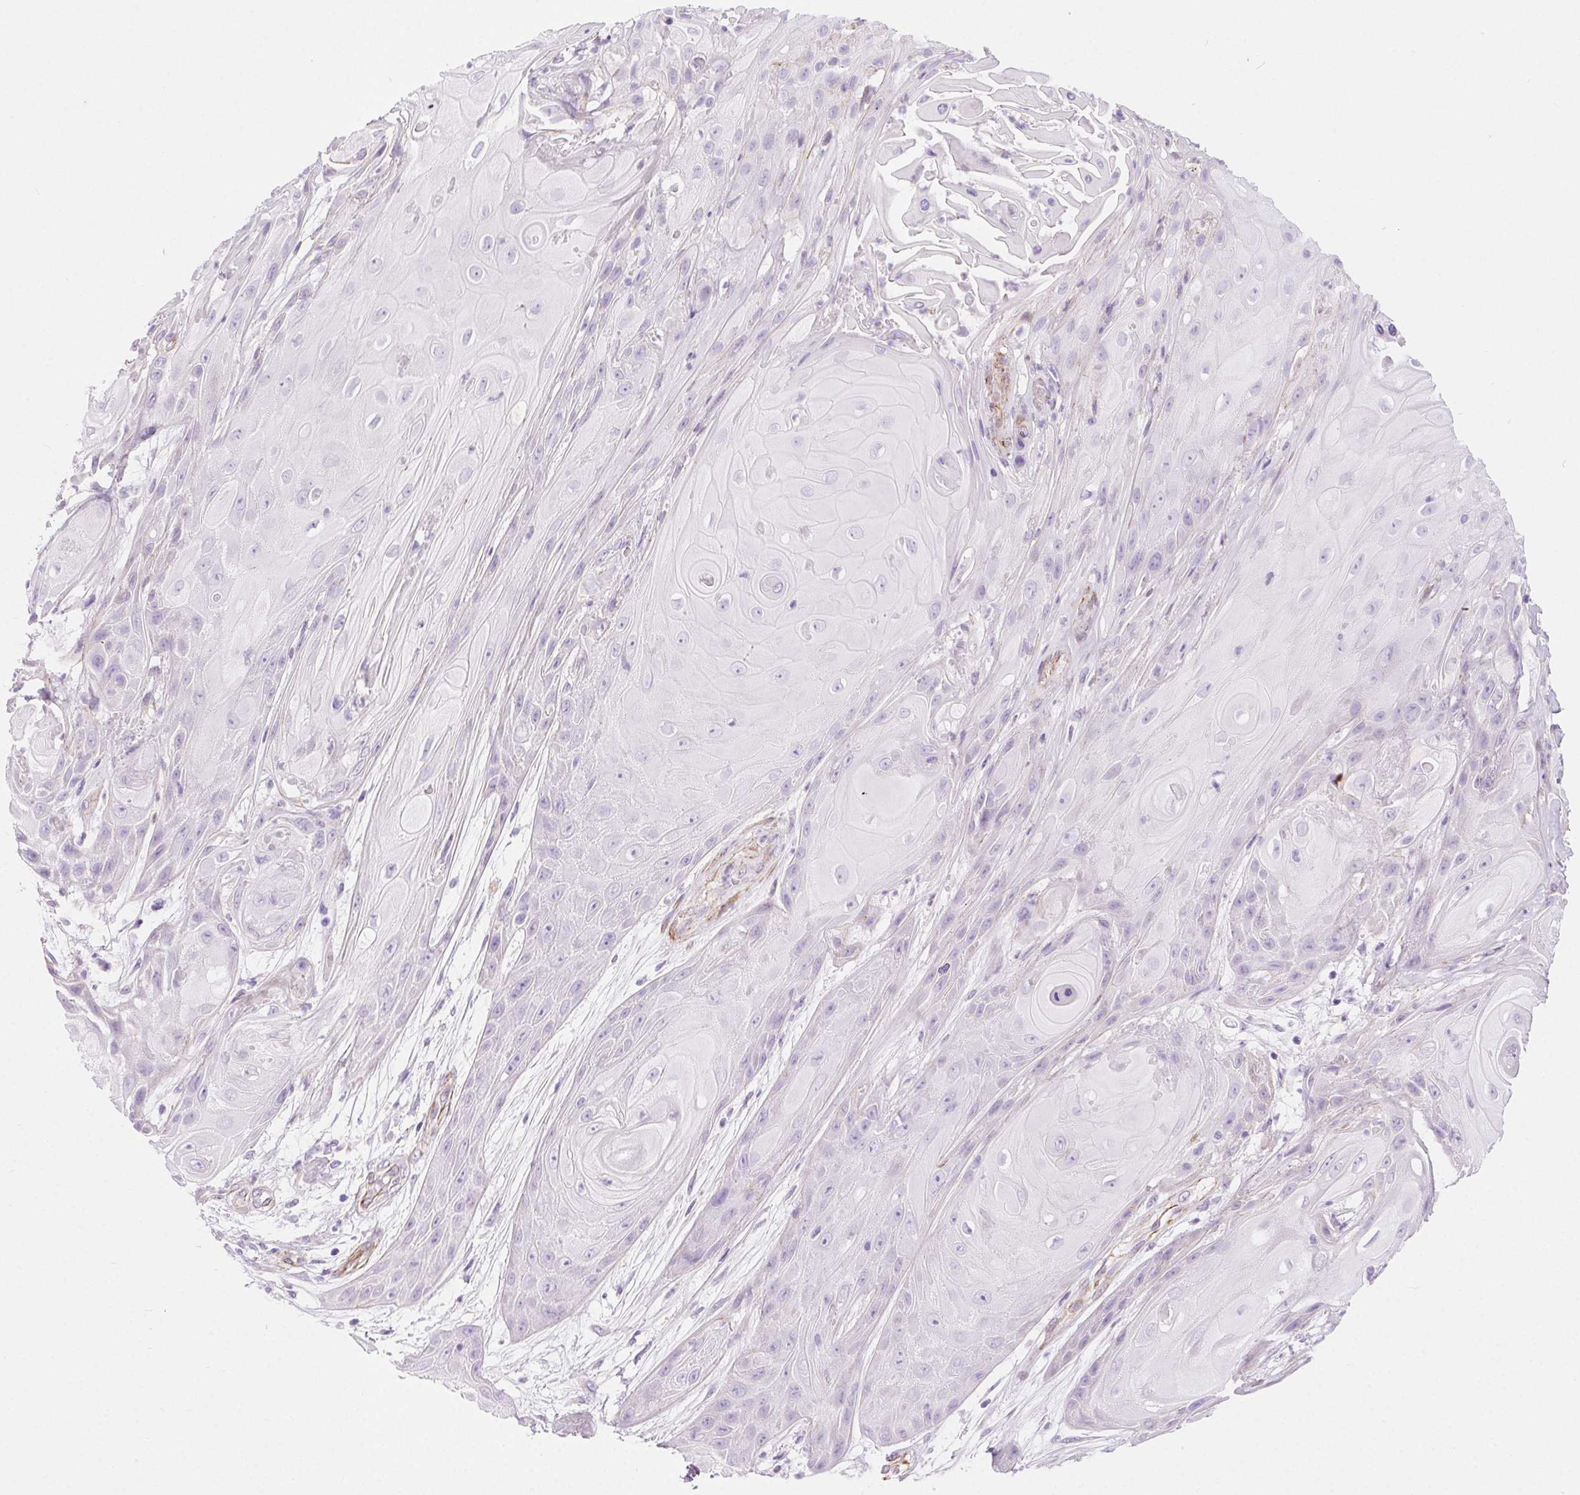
{"staining": {"intensity": "negative", "quantity": "none", "location": "none"}, "tissue": "skin cancer", "cell_type": "Tumor cells", "image_type": "cancer", "snomed": [{"axis": "morphology", "description": "Squamous cell carcinoma, NOS"}, {"axis": "topography", "description": "Skin"}], "caption": "Skin cancer (squamous cell carcinoma) was stained to show a protein in brown. There is no significant staining in tumor cells.", "gene": "SHCBP1L", "patient": {"sex": "male", "age": 62}}